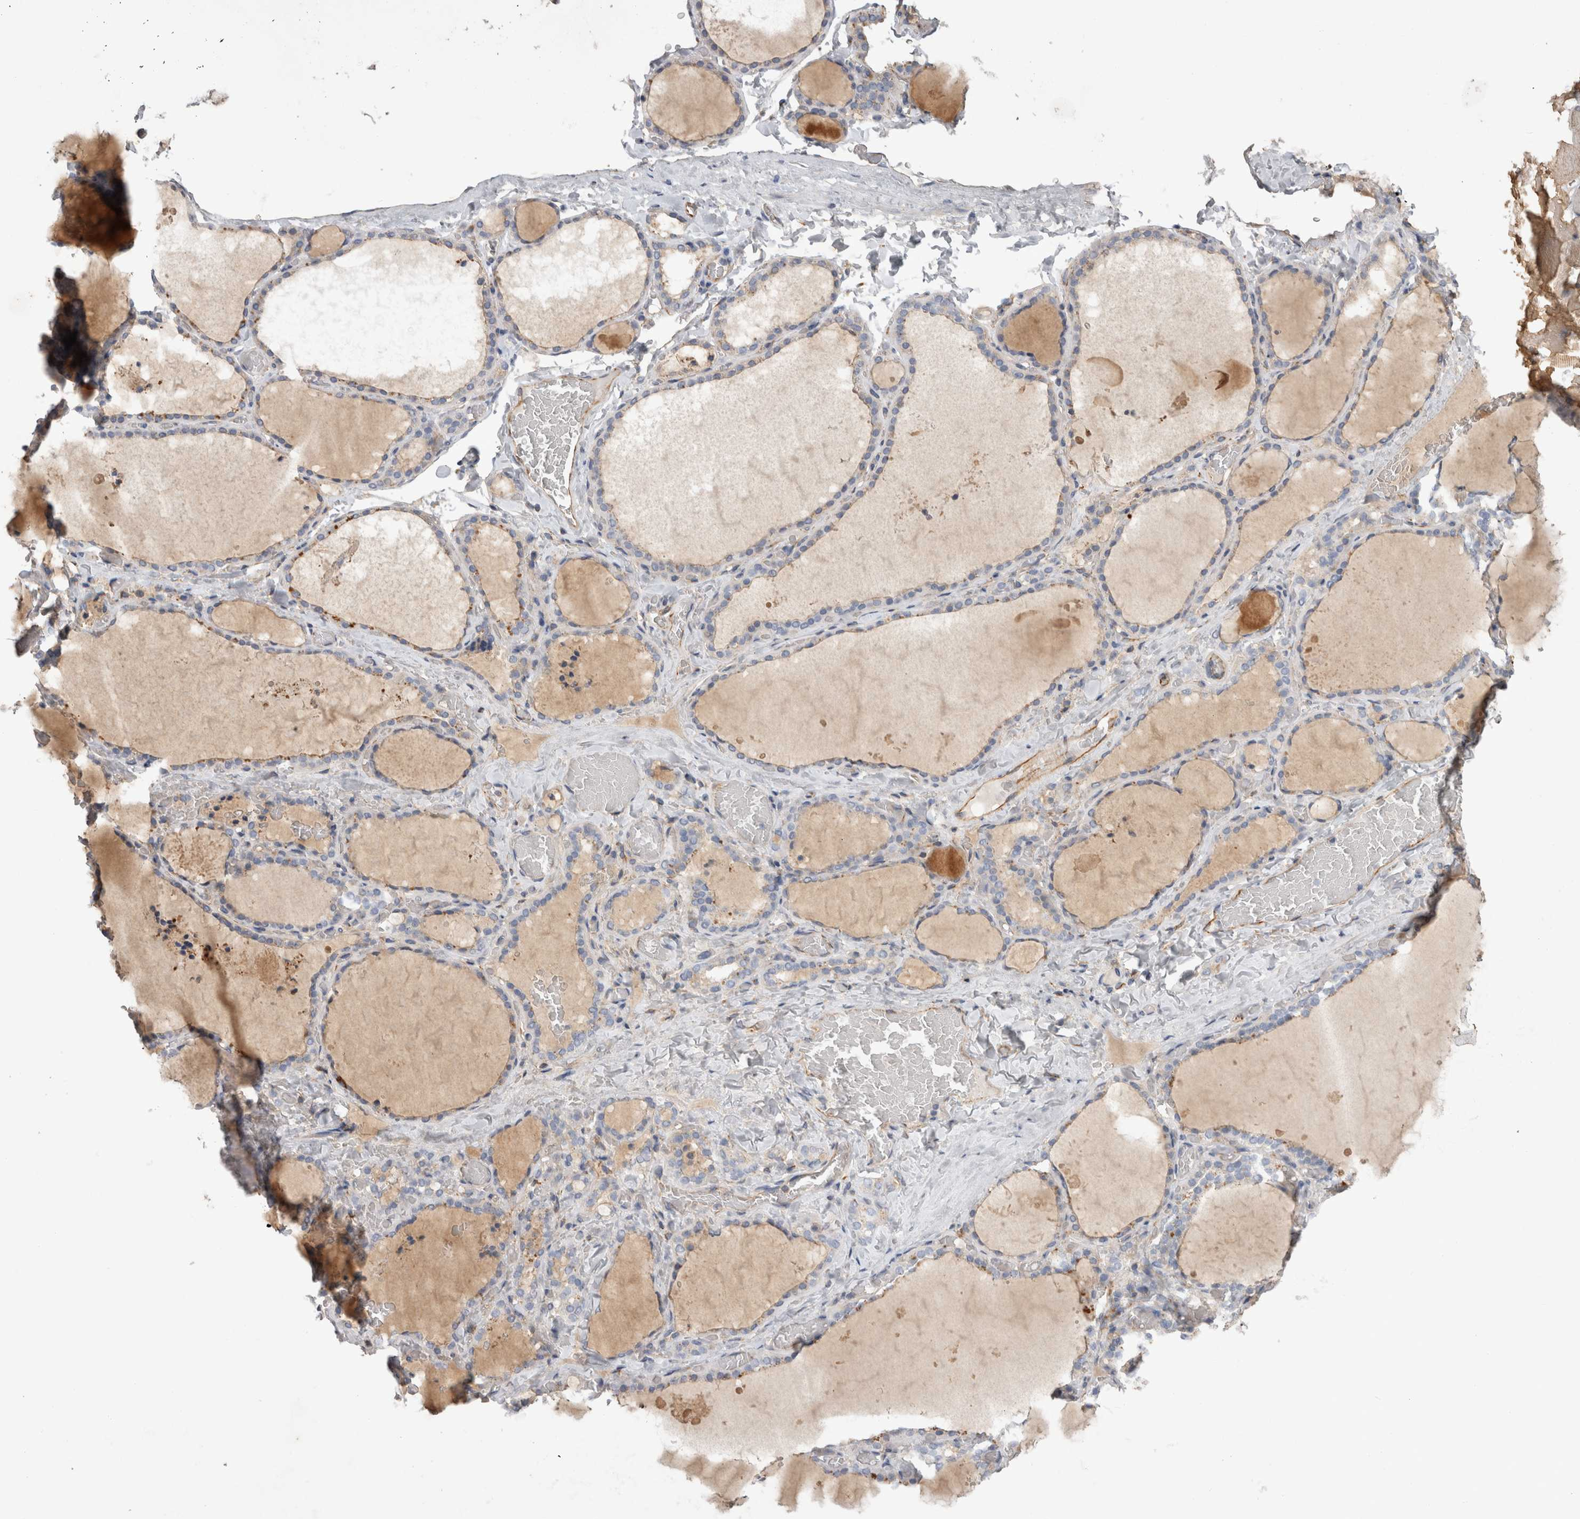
{"staining": {"intensity": "moderate", "quantity": "<25%", "location": "cytoplasmic/membranous"}, "tissue": "thyroid gland", "cell_type": "Glandular cells", "image_type": "normal", "snomed": [{"axis": "morphology", "description": "Normal tissue, NOS"}, {"axis": "topography", "description": "Thyroid gland"}], "caption": "Immunohistochemistry of unremarkable thyroid gland exhibits low levels of moderate cytoplasmic/membranous staining in approximately <25% of glandular cells. Immunohistochemistry (ihc) stains the protein of interest in brown and the nuclei are stained blue.", "gene": "STRADB", "patient": {"sex": "female", "age": 22}}